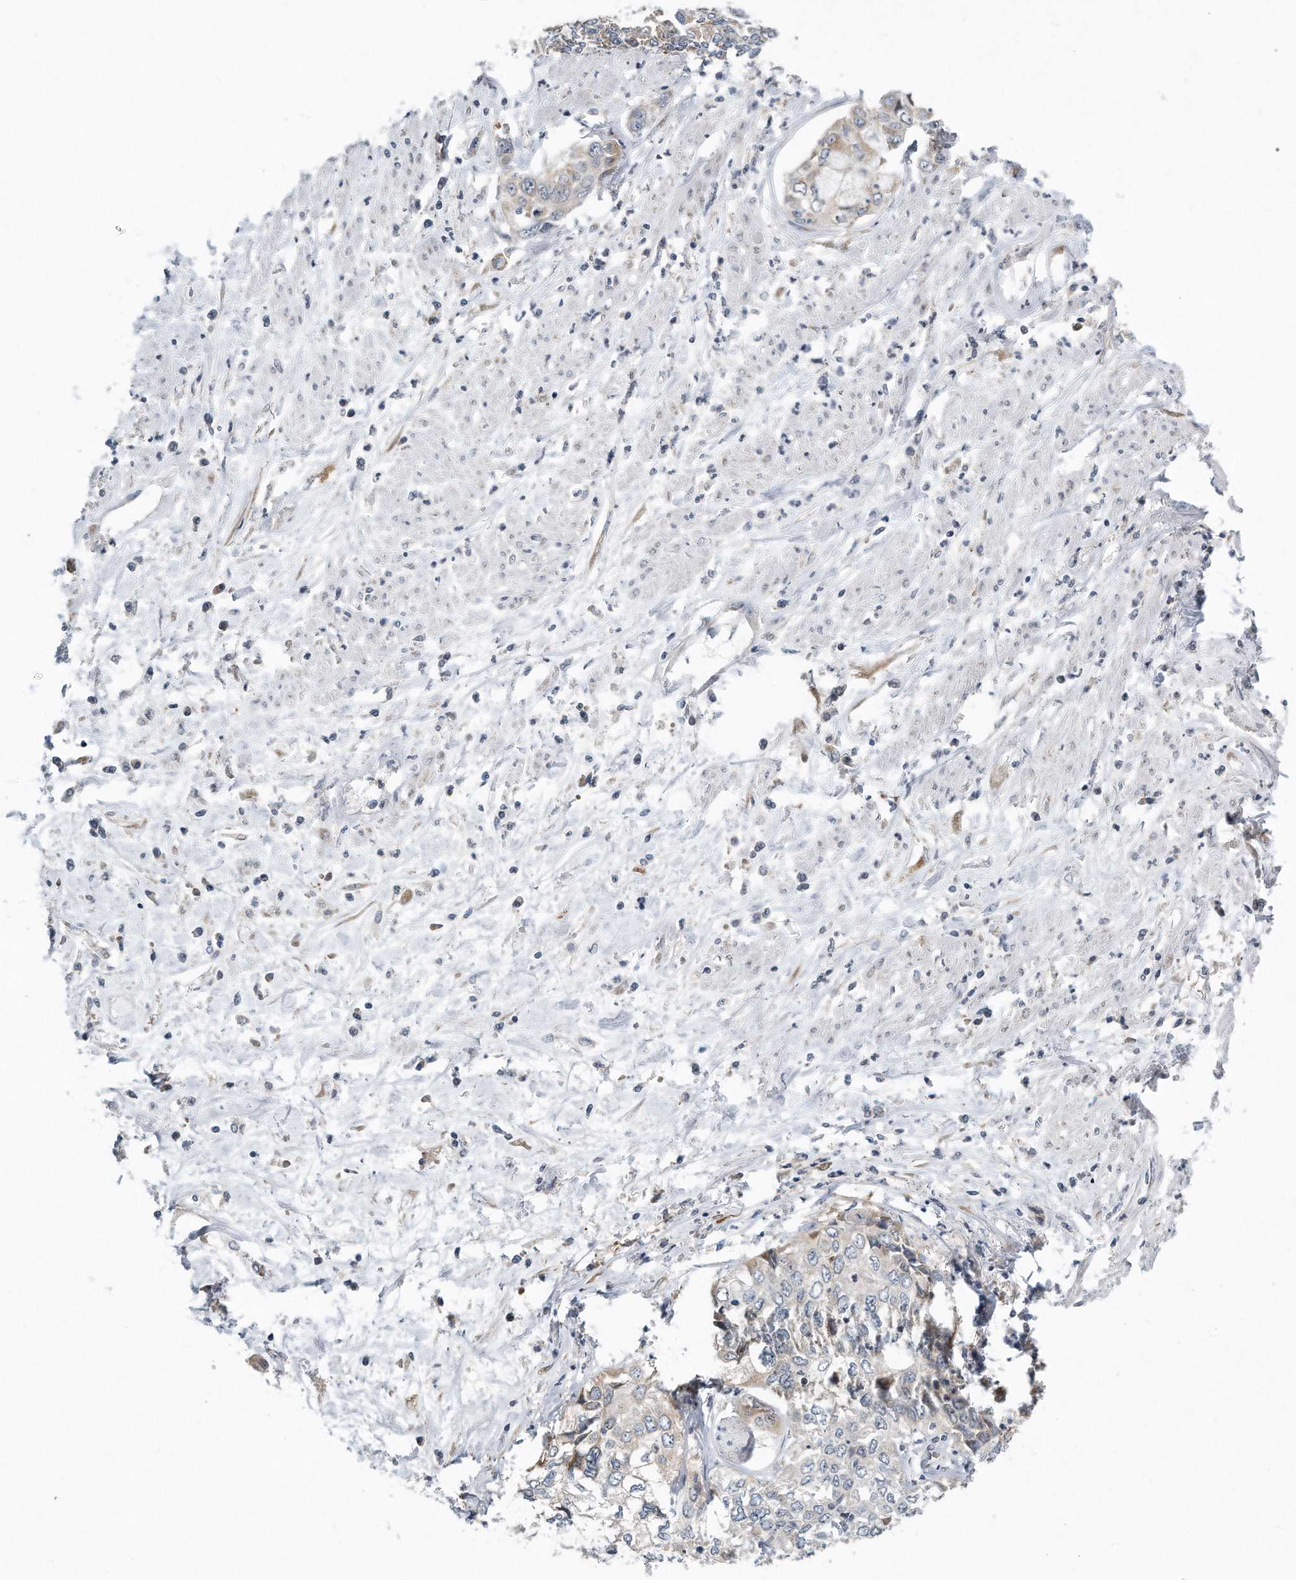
{"staining": {"intensity": "weak", "quantity": "<25%", "location": "cytoplasmic/membranous"}, "tissue": "cervical cancer", "cell_type": "Tumor cells", "image_type": "cancer", "snomed": [{"axis": "morphology", "description": "Squamous cell carcinoma, NOS"}, {"axis": "topography", "description": "Cervix"}], "caption": "An IHC micrograph of cervical cancer (squamous cell carcinoma) is shown. There is no staining in tumor cells of cervical cancer (squamous cell carcinoma). Brightfield microscopy of immunohistochemistry stained with DAB (brown) and hematoxylin (blue), captured at high magnification.", "gene": "VLDLR", "patient": {"sex": "female", "age": 31}}